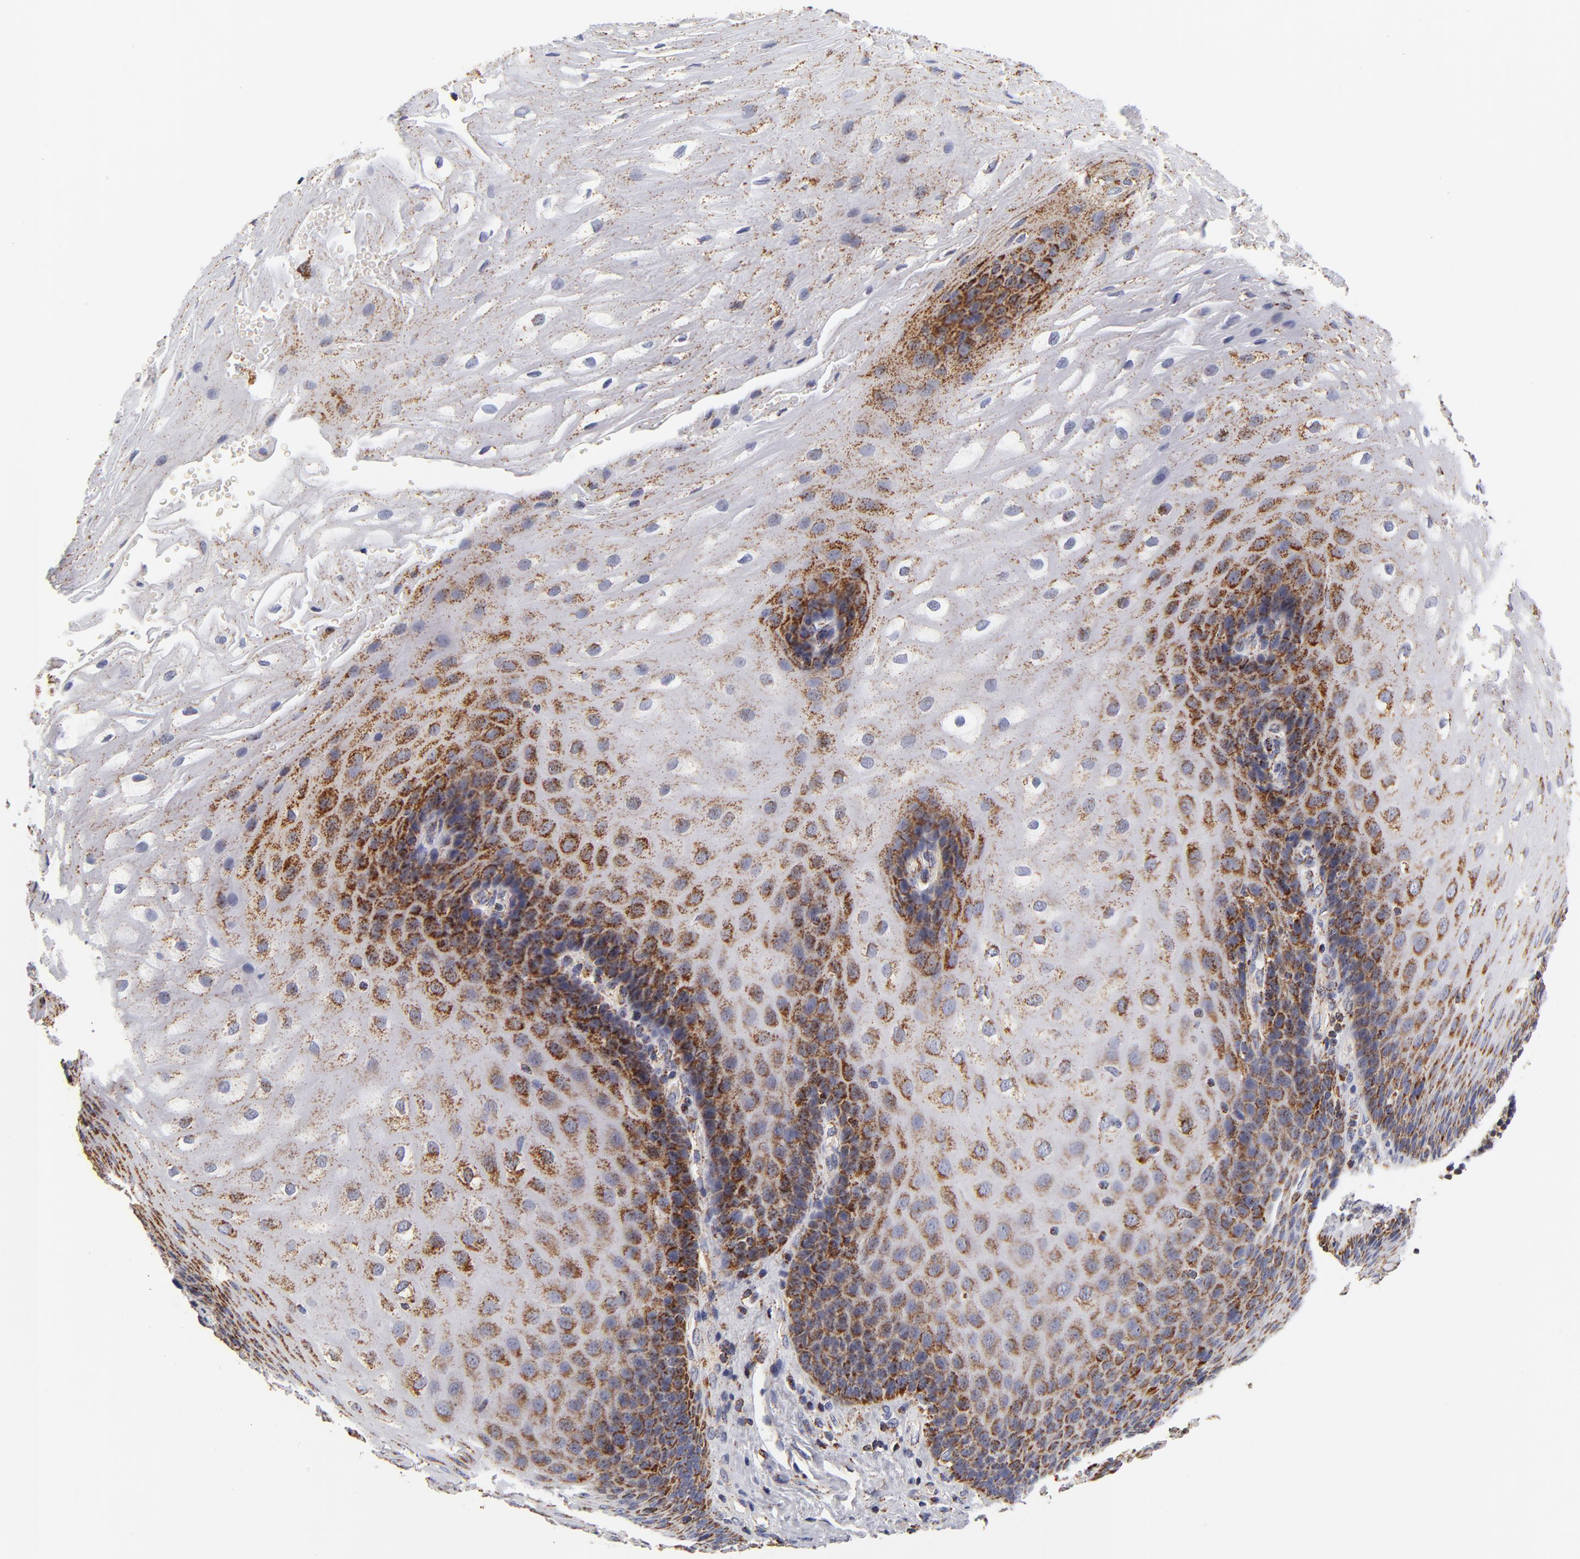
{"staining": {"intensity": "strong", "quantity": ">75%", "location": "cytoplasmic/membranous"}, "tissue": "esophagus", "cell_type": "Squamous epithelial cells", "image_type": "normal", "snomed": [{"axis": "morphology", "description": "Normal tissue, NOS"}, {"axis": "morphology", "description": "Adenocarcinoma, NOS"}, {"axis": "topography", "description": "Esophagus"}, {"axis": "topography", "description": "Stomach"}], "caption": "DAB immunohistochemical staining of unremarkable esophagus exhibits strong cytoplasmic/membranous protein staining in about >75% of squamous epithelial cells. The staining was performed using DAB (3,3'-diaminobenzidine), with brown indicating positive protein expression. Nuclei are stained blue with hematoxylin.", "gene": "ECHS1", "patient": {"sex": "male", "age": 62}}